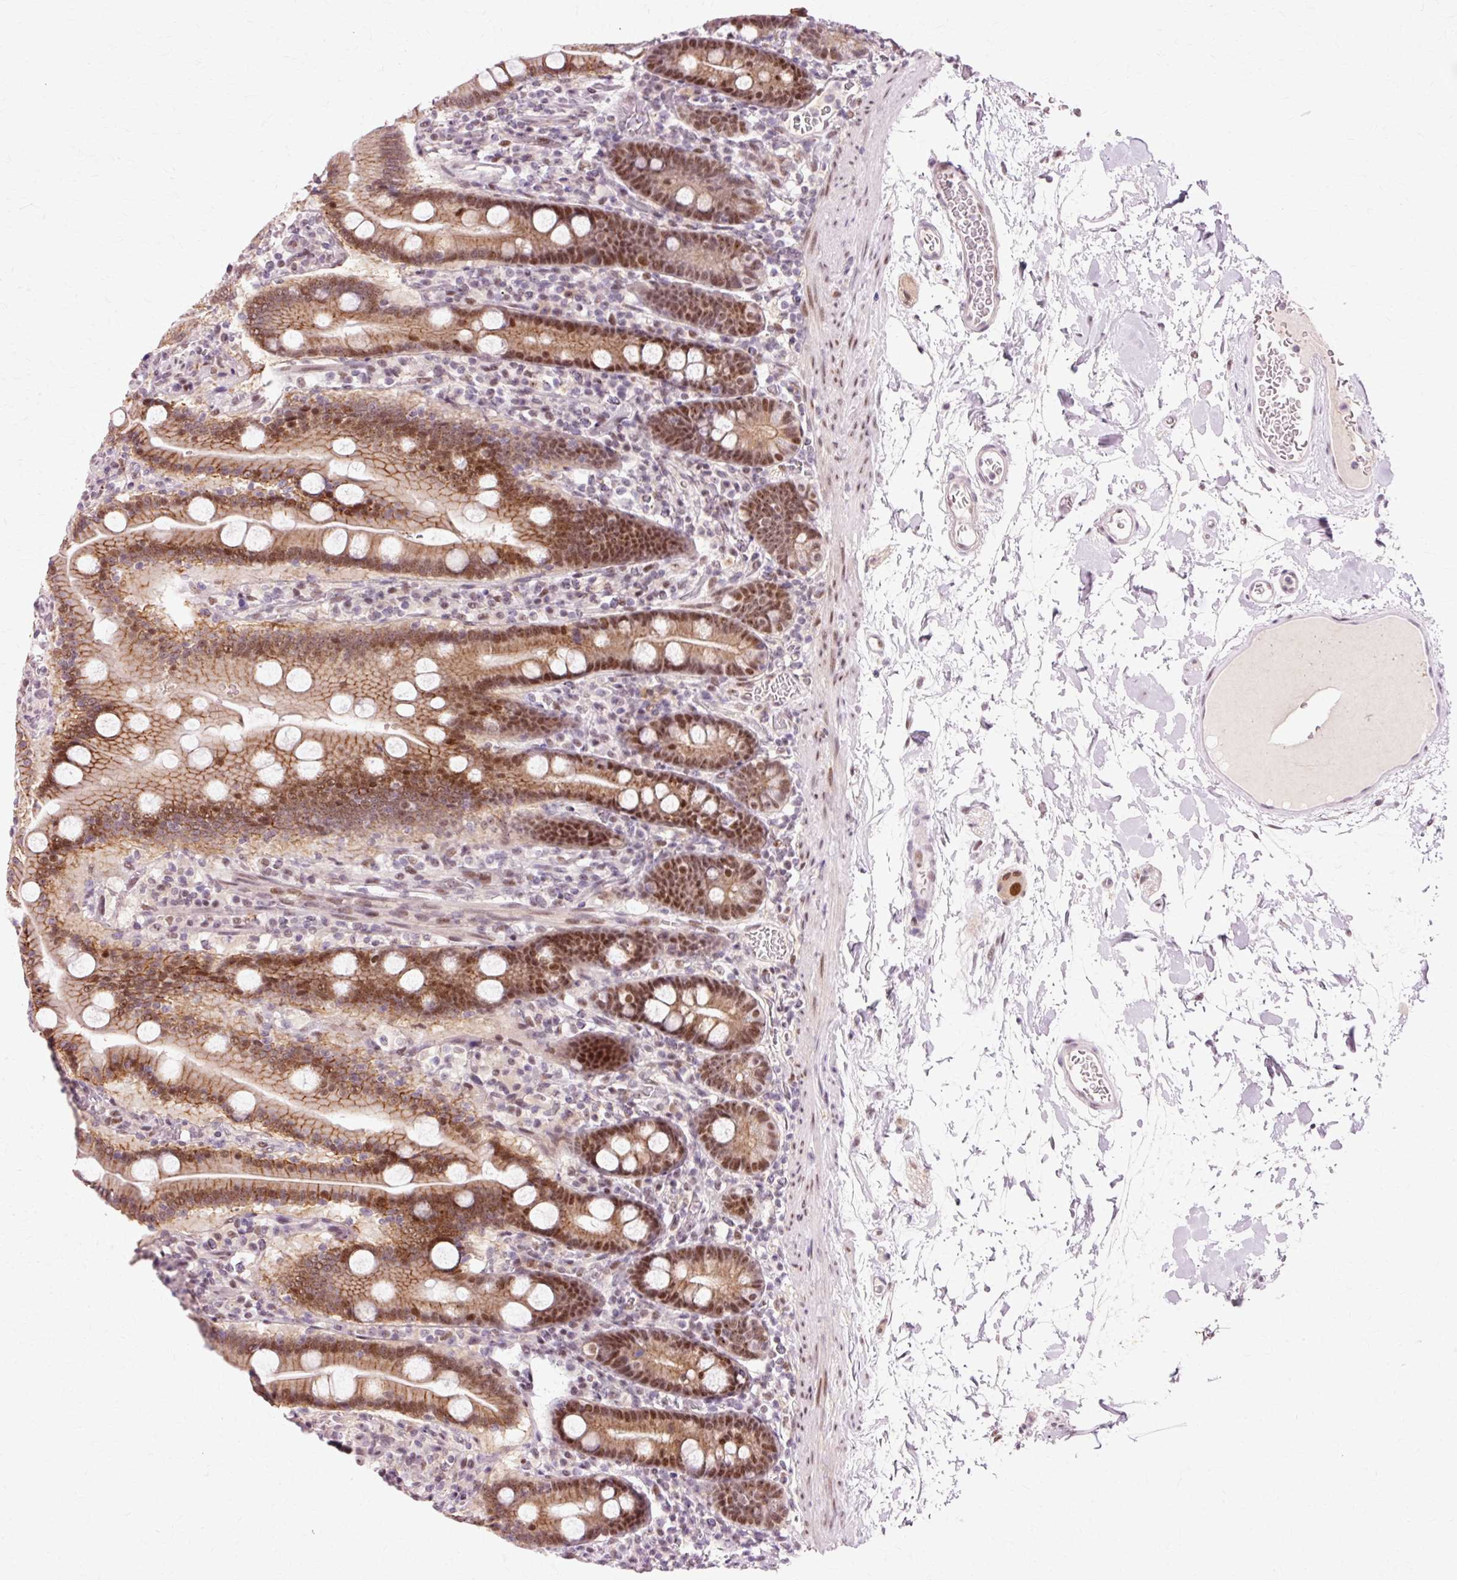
{"staining": {"intensity": "moderate", "quantity": ">75%", "location": "cytoplasmic/membranous,nuclear"}, "tissue": "duodenum", "cell_type": "Glandular cells", "image_type": "normal", "snomed": [{"axis": "morphology", "description": "Normal tissue, NOS"}, {"axis": "topography", "description": "Duodenum"}], "caption": "A medium amount of moderate cytoplasmic/membranous,nuclear staining is appreciated in approximately >75% of glandular cells in unremarkable duodenum.", "gene": "MACROD2", "patient": {"sex": "male", "age": 55}}